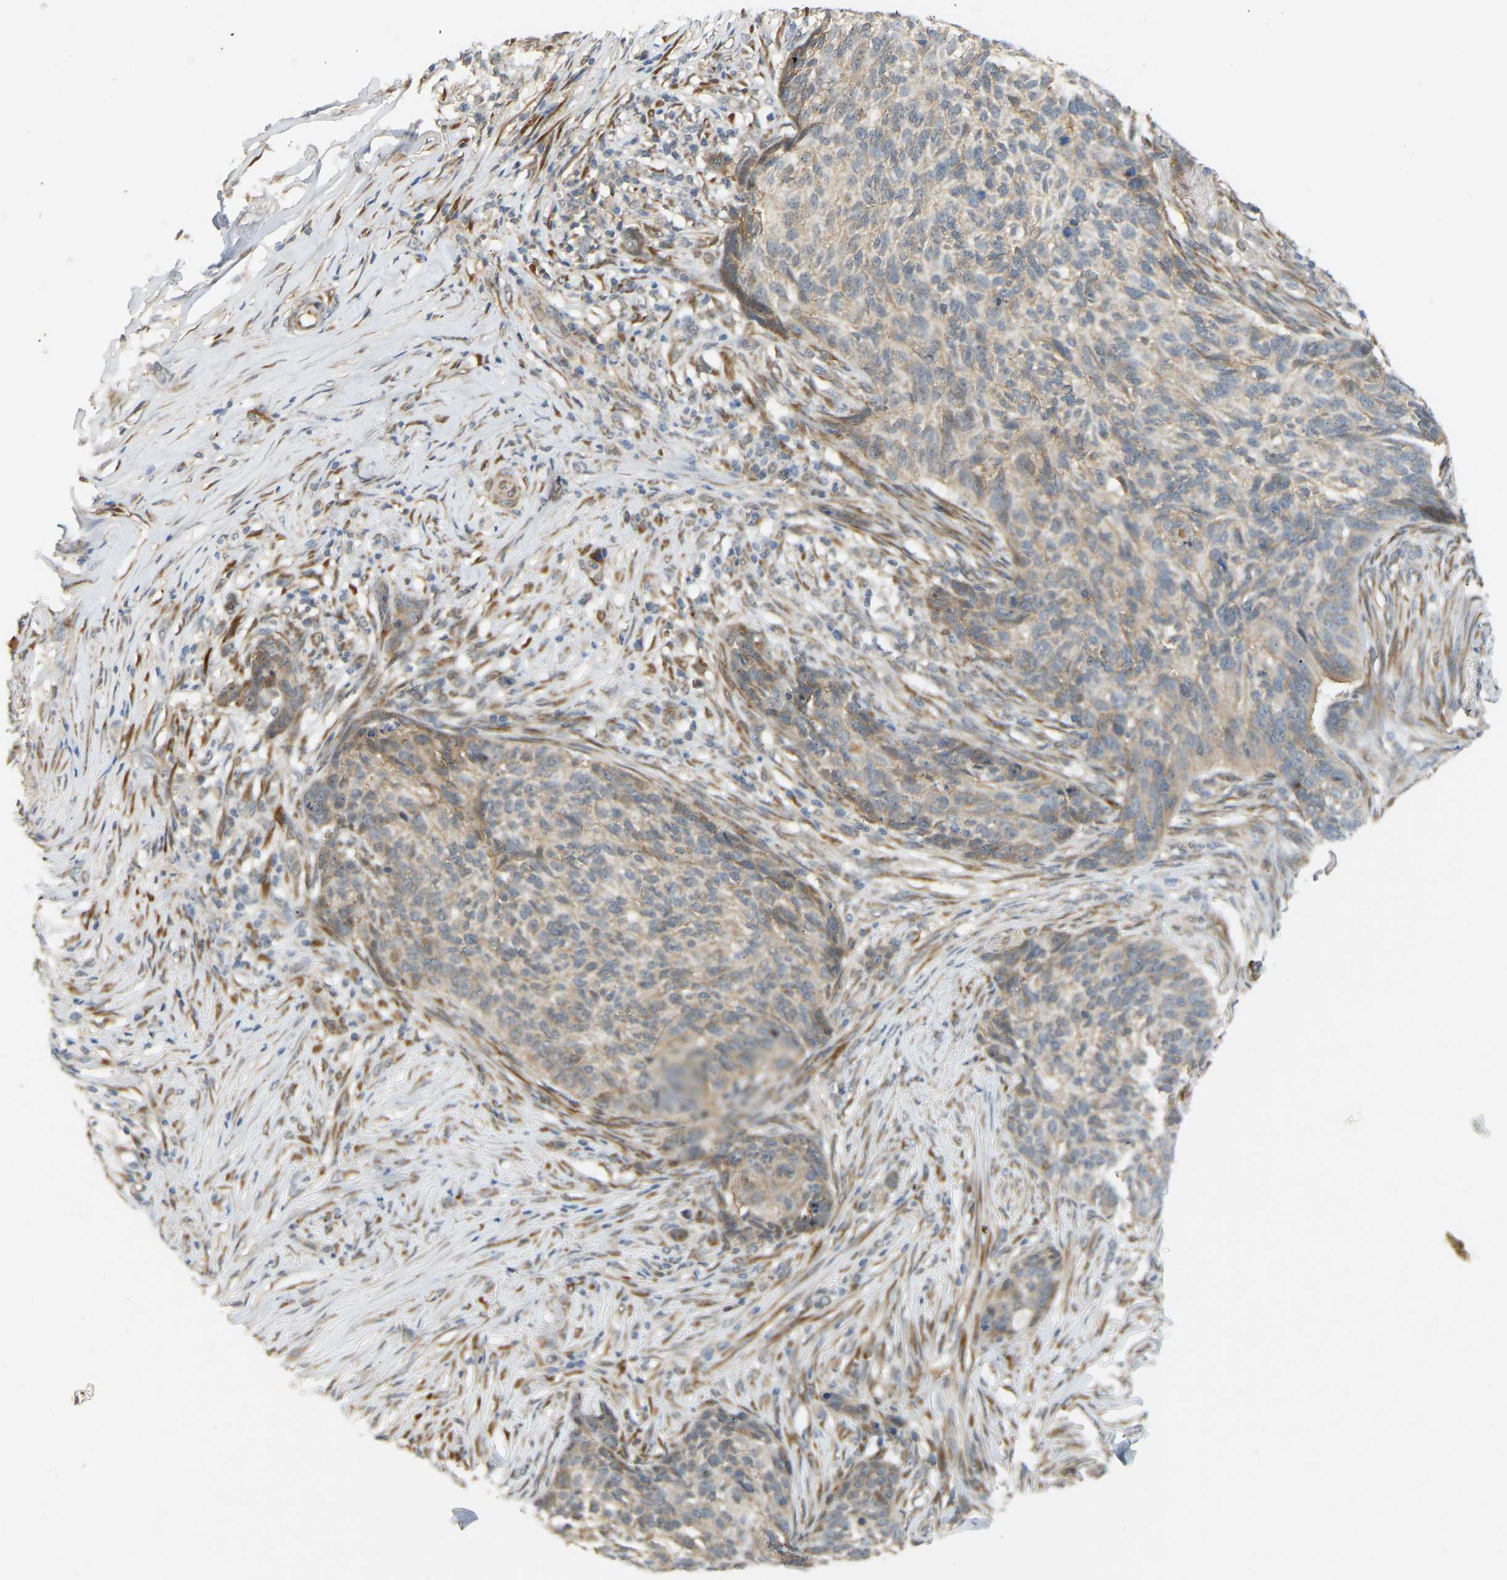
{"staining": {"intensity": "weak", "quantity": "<25%", "location": "cytoplasmic/membranous"}, "tissue": "skin cancer", "cell_type": "Tumor cells", "image_type": "cancer", "snomed": [{"axis": "morphology", "description": "Basal cell carcinoma"}, {"axis": "topography", "description": "Skin"}], "caption": "Immunohistochemistry (IHC) micrograph of human basal cell carcinoma (skin) stained for a protein (brown), which shows no expression in tumor cells.", "gene": "PTCD1", "patient": {"sex": "male", "age": 85}}